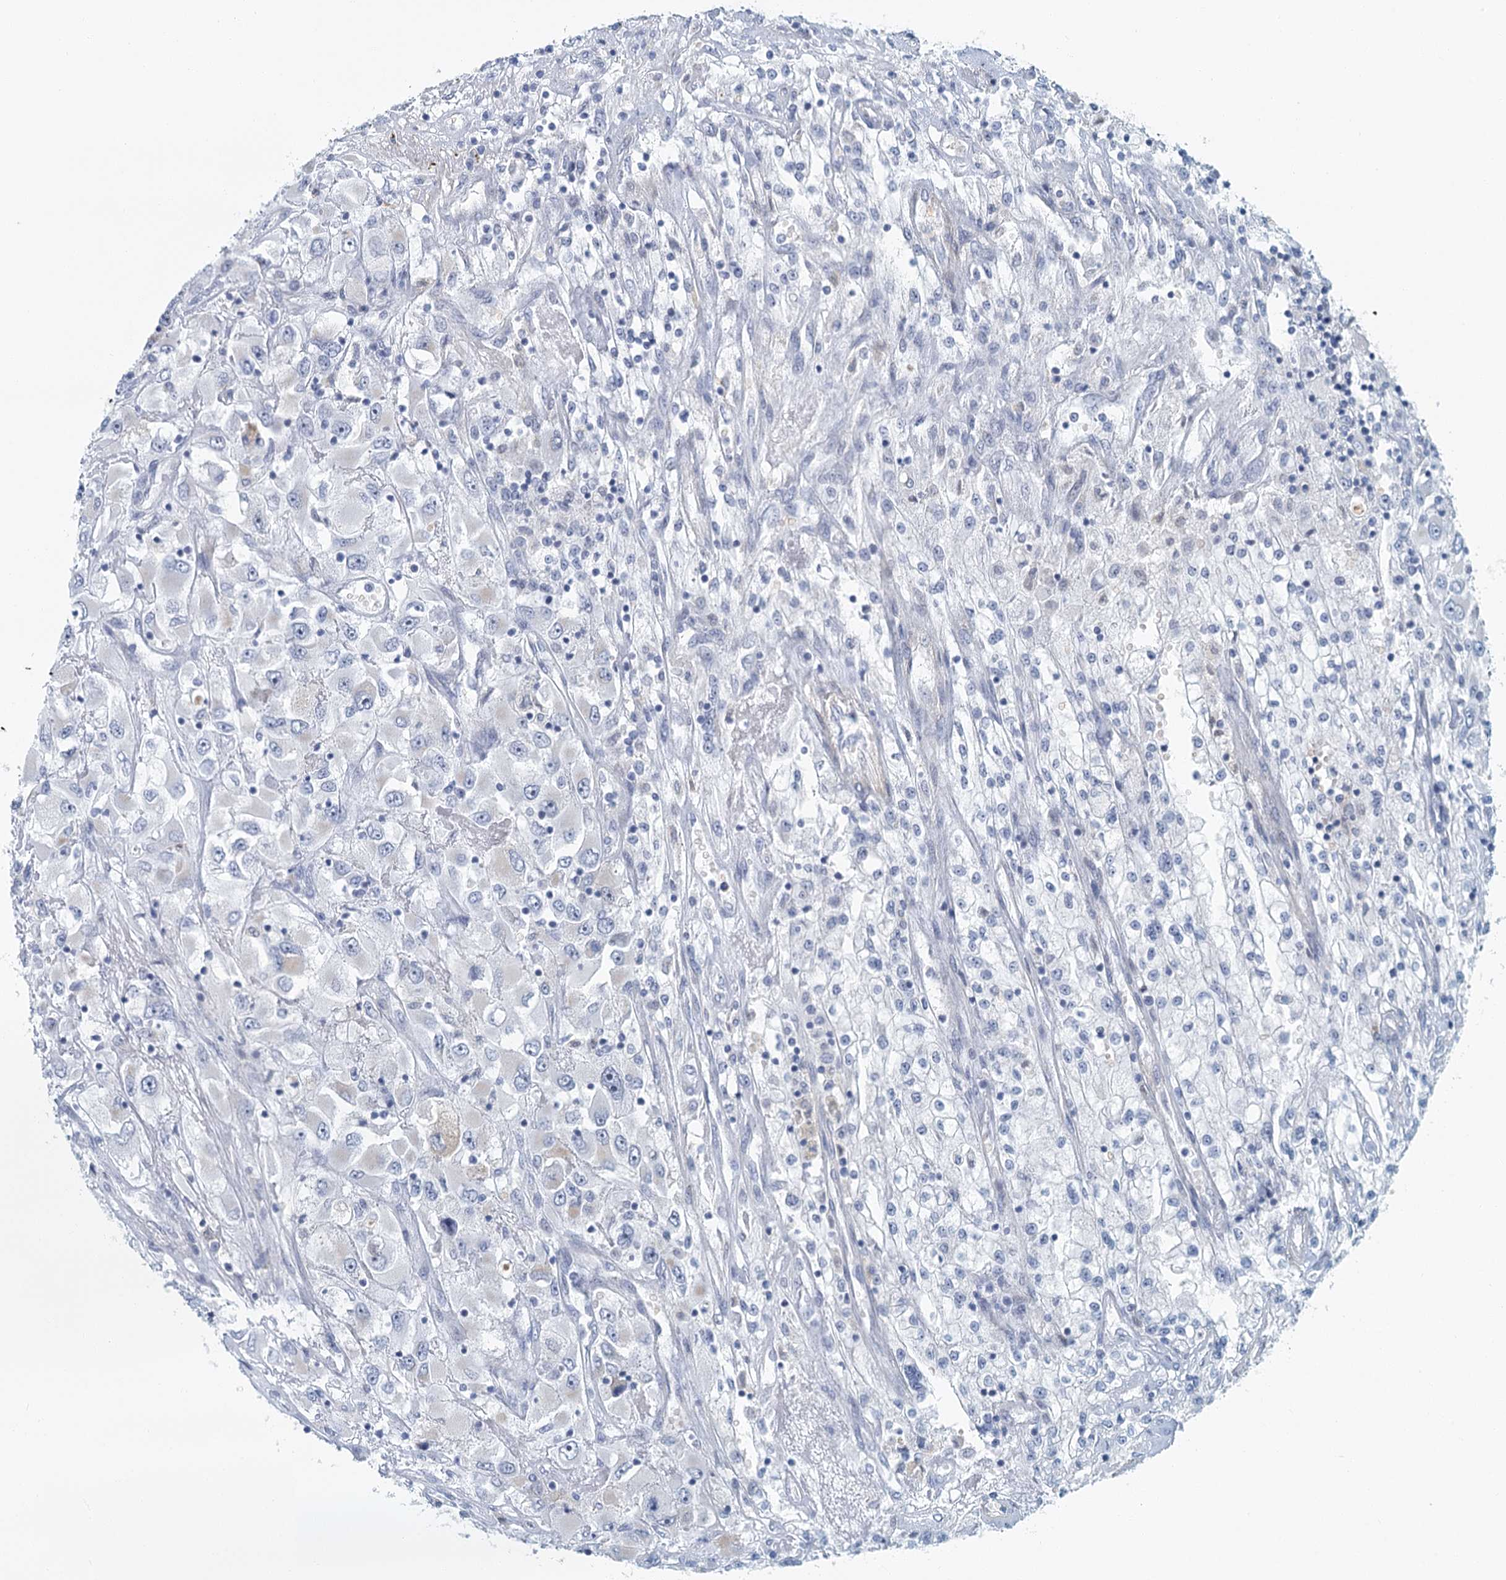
{"staining": {"intensity": "negative", "quantity": "none", "location": "none"}, "tissue": "renal cancer", "cell_type": "Tumor cells", "image_type": "cancer", "snomed": [{"axis": "morphology", "description": "Adenocarcinoma, NOS"}, {"axis": "topography", "description": "Kidney"}], "caption": "Tumor cells show no significant protein staining in renal cancer.", "gene": "ZNF527", "patient": {"sex": "female", "age": 52}}